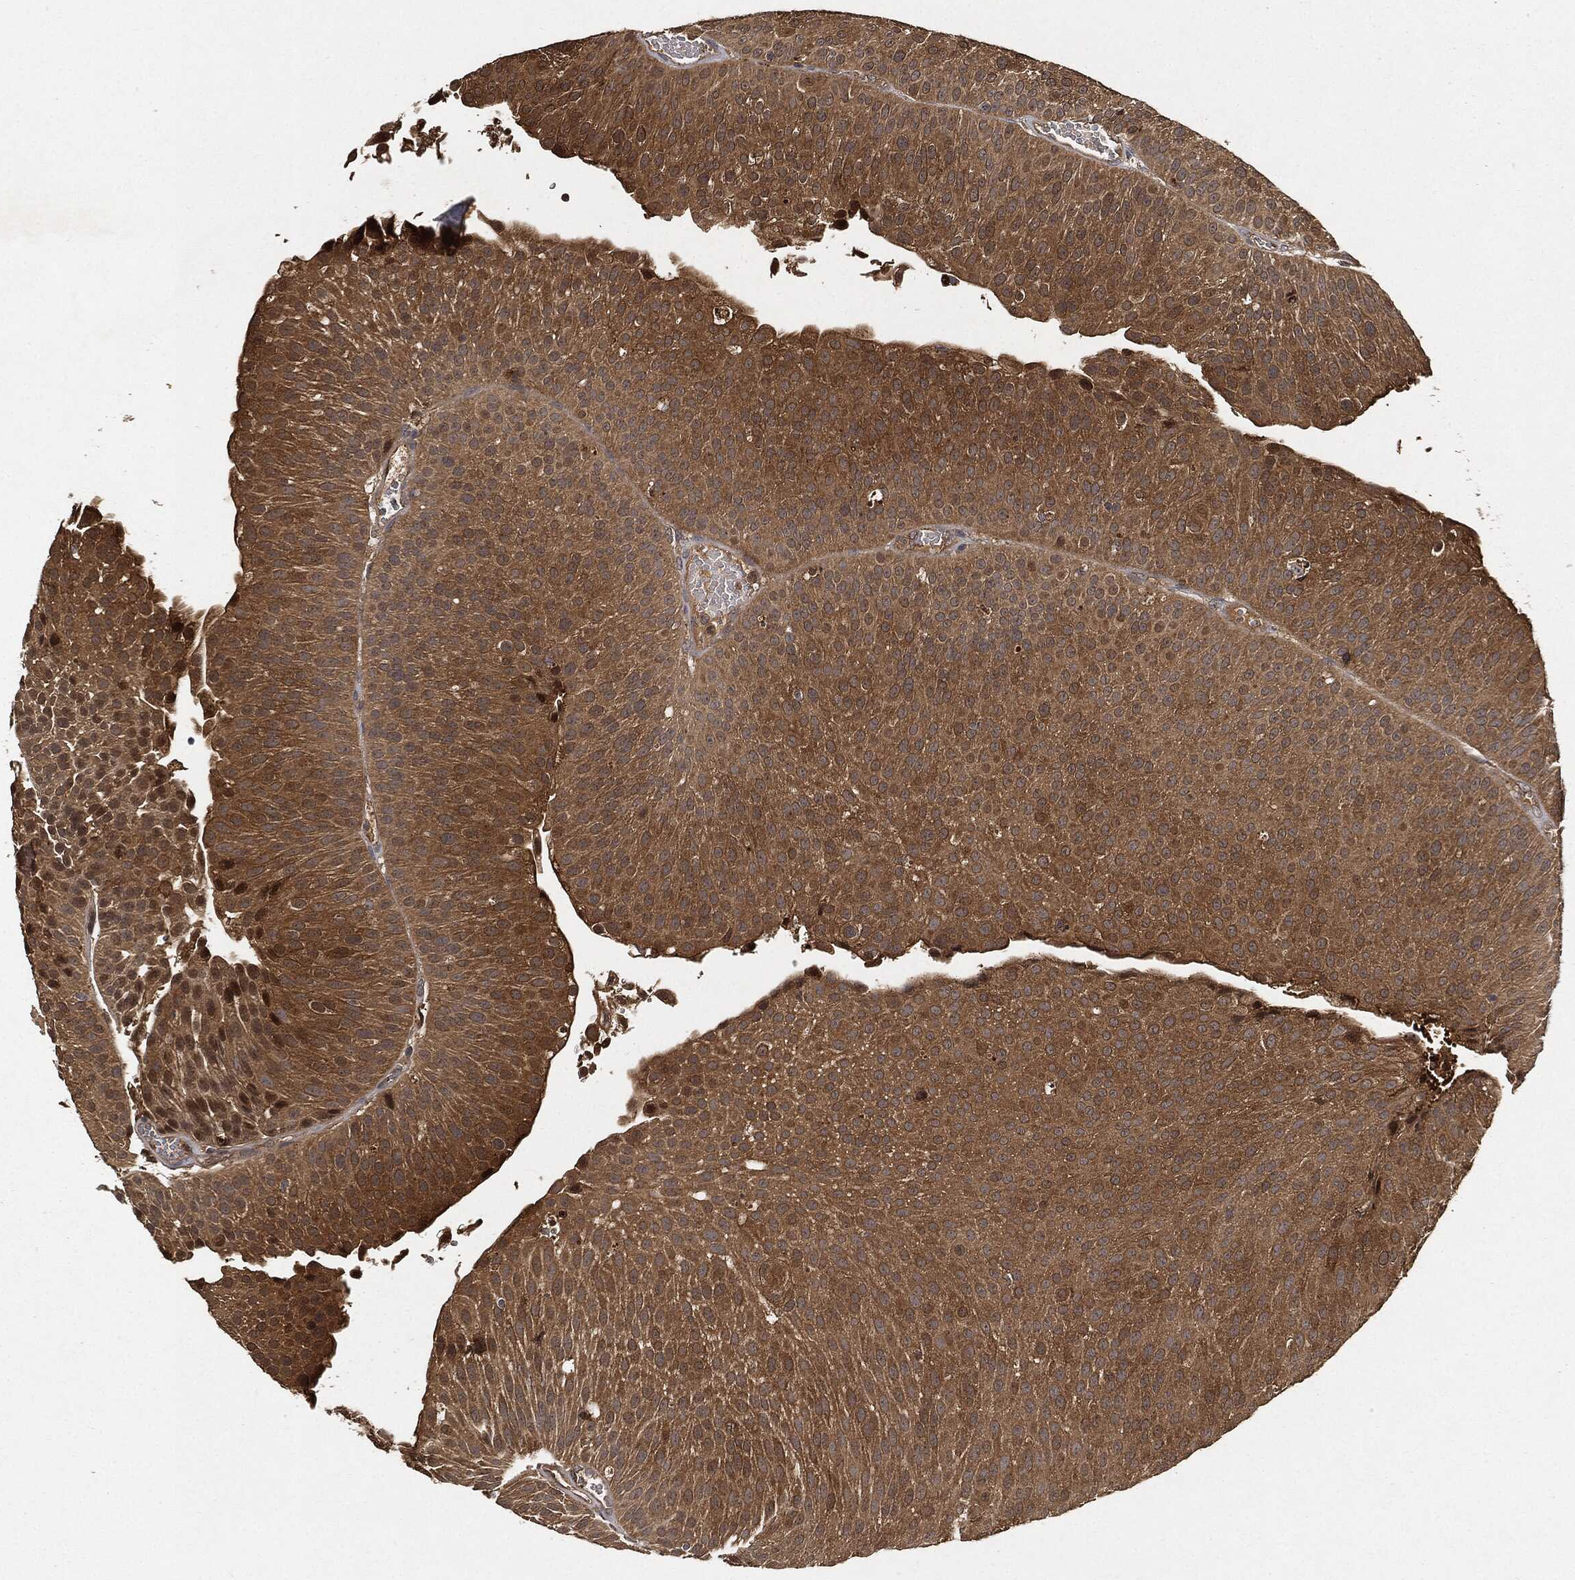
{"staining": {"intensity": "strong", "quantity": ">75%", "location": "cytoplasmic/membranous"}, "tissue": "urothelial cancer", "cell_type": "Tumor cells", "image_type": "cancer", "snomed": [{"axis": "morphology", "description": "Urothelial carcinoma, Low grade"}, {"axis": "topography", "description": "Urinary bladder"}], "caption": "A brown stain labels strong cytoplasmic/membranous expression of a protein in human urothelial cancer tumor cells. The staining was performed using DAB (3,3'-diaminobenzidine) to visualize the protein expression in brown, while the nuclei were stained in blue with hematoxylin (Magnification: 20x).", "gene": "BRAF", "patient": {"sex": "male", "age": 65}}